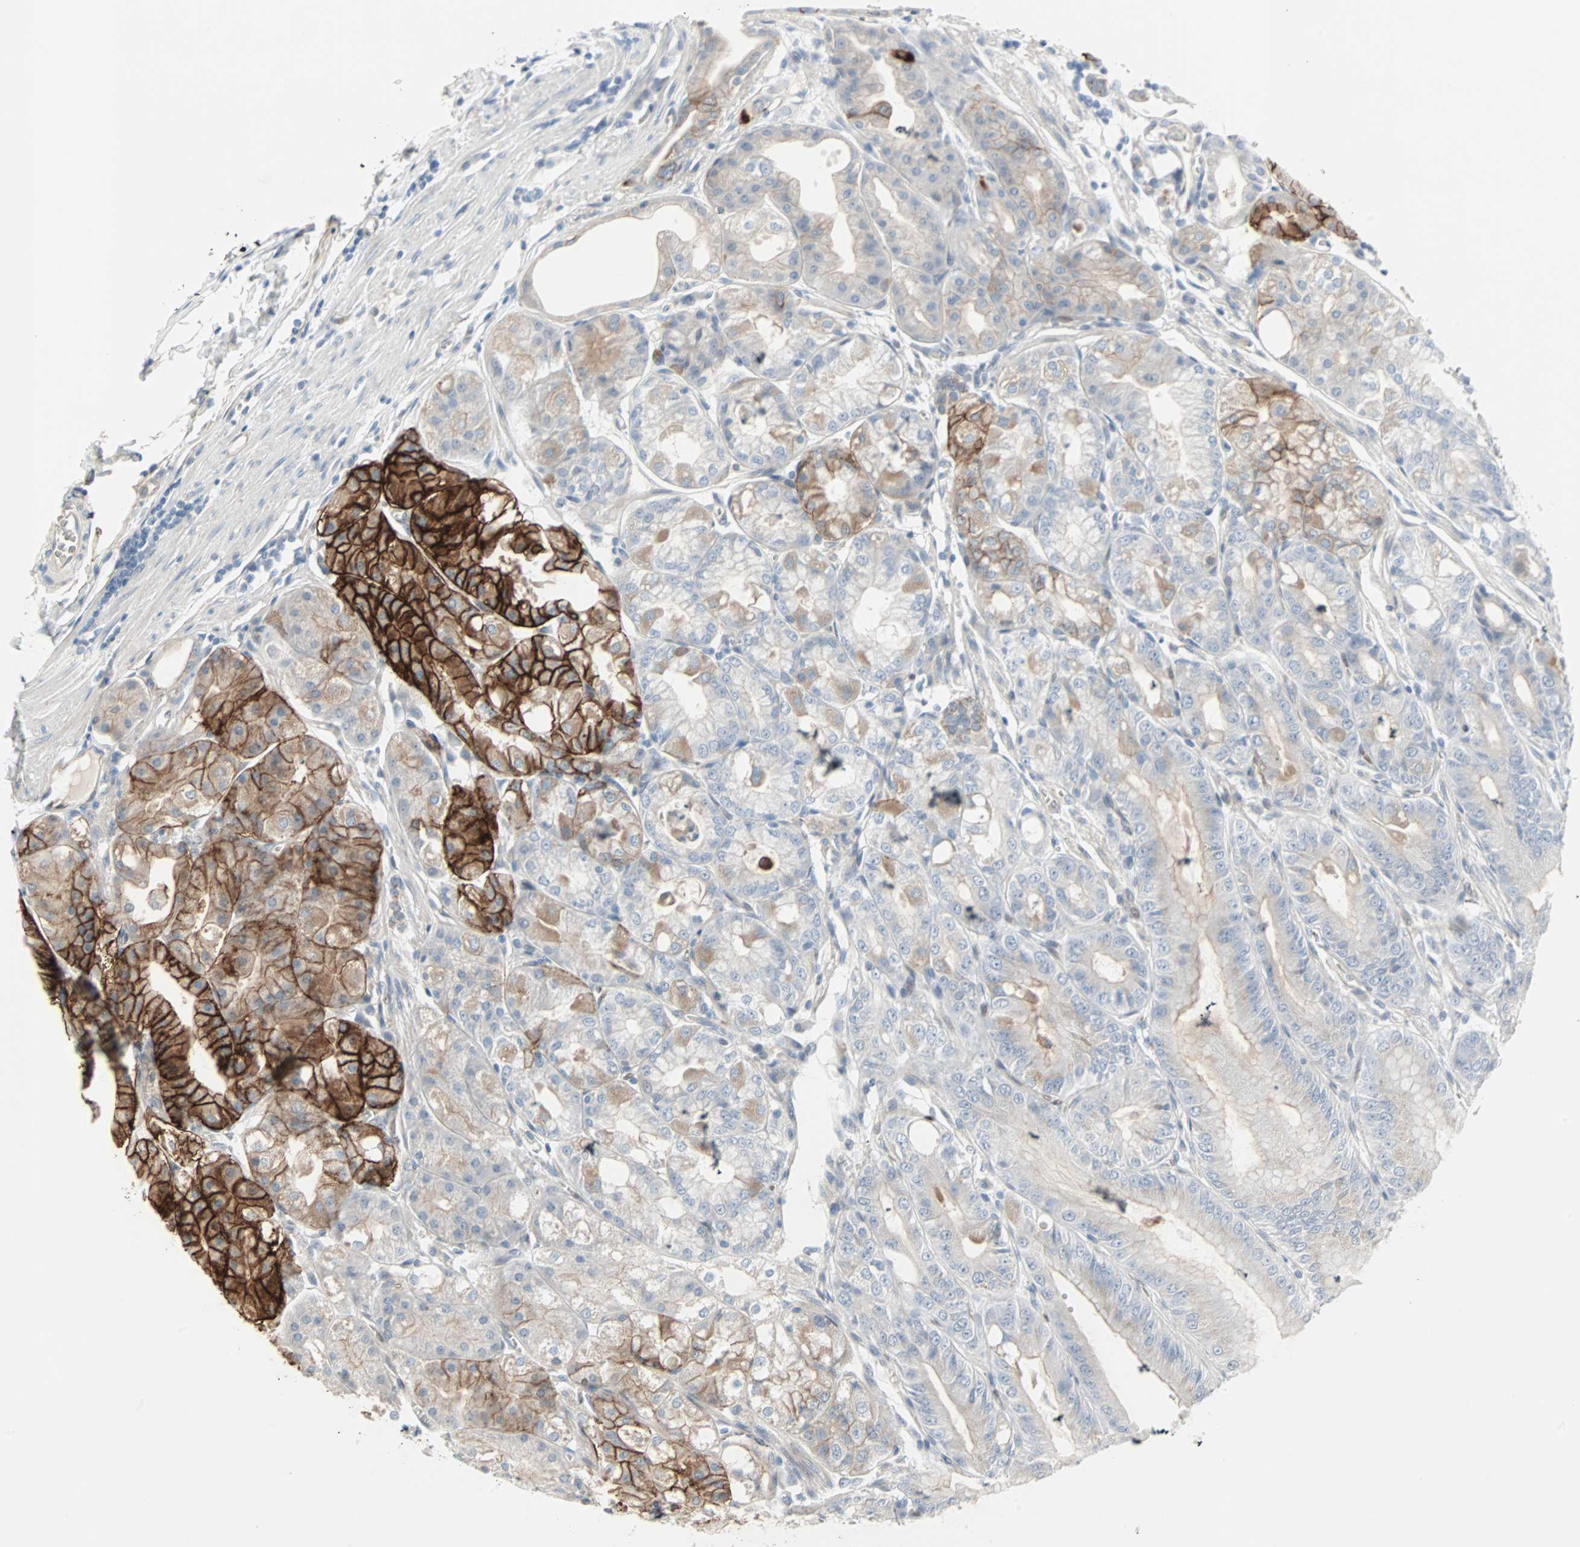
{"staining": {"intensity": "strong", "quantity": "<25%", "location": "cytoplasmic/membranous,nuclear"}, "tissue": "stomach", "cell_type": "Glandular cells", "image_type": "normal", "snomed": [{"axis": "morphology", "description": "Normal tissue, NOS"}, {"axis": "topography", "description": "Stomach, lower"}], "caption": "Protein staining demonstrates strong cytoplasmic/membranous,nuclear expression in approximately <25% of glandular cells in benign stomach.", "gene": "CAND2", "patient": {"sex": "male", "age": 71}}